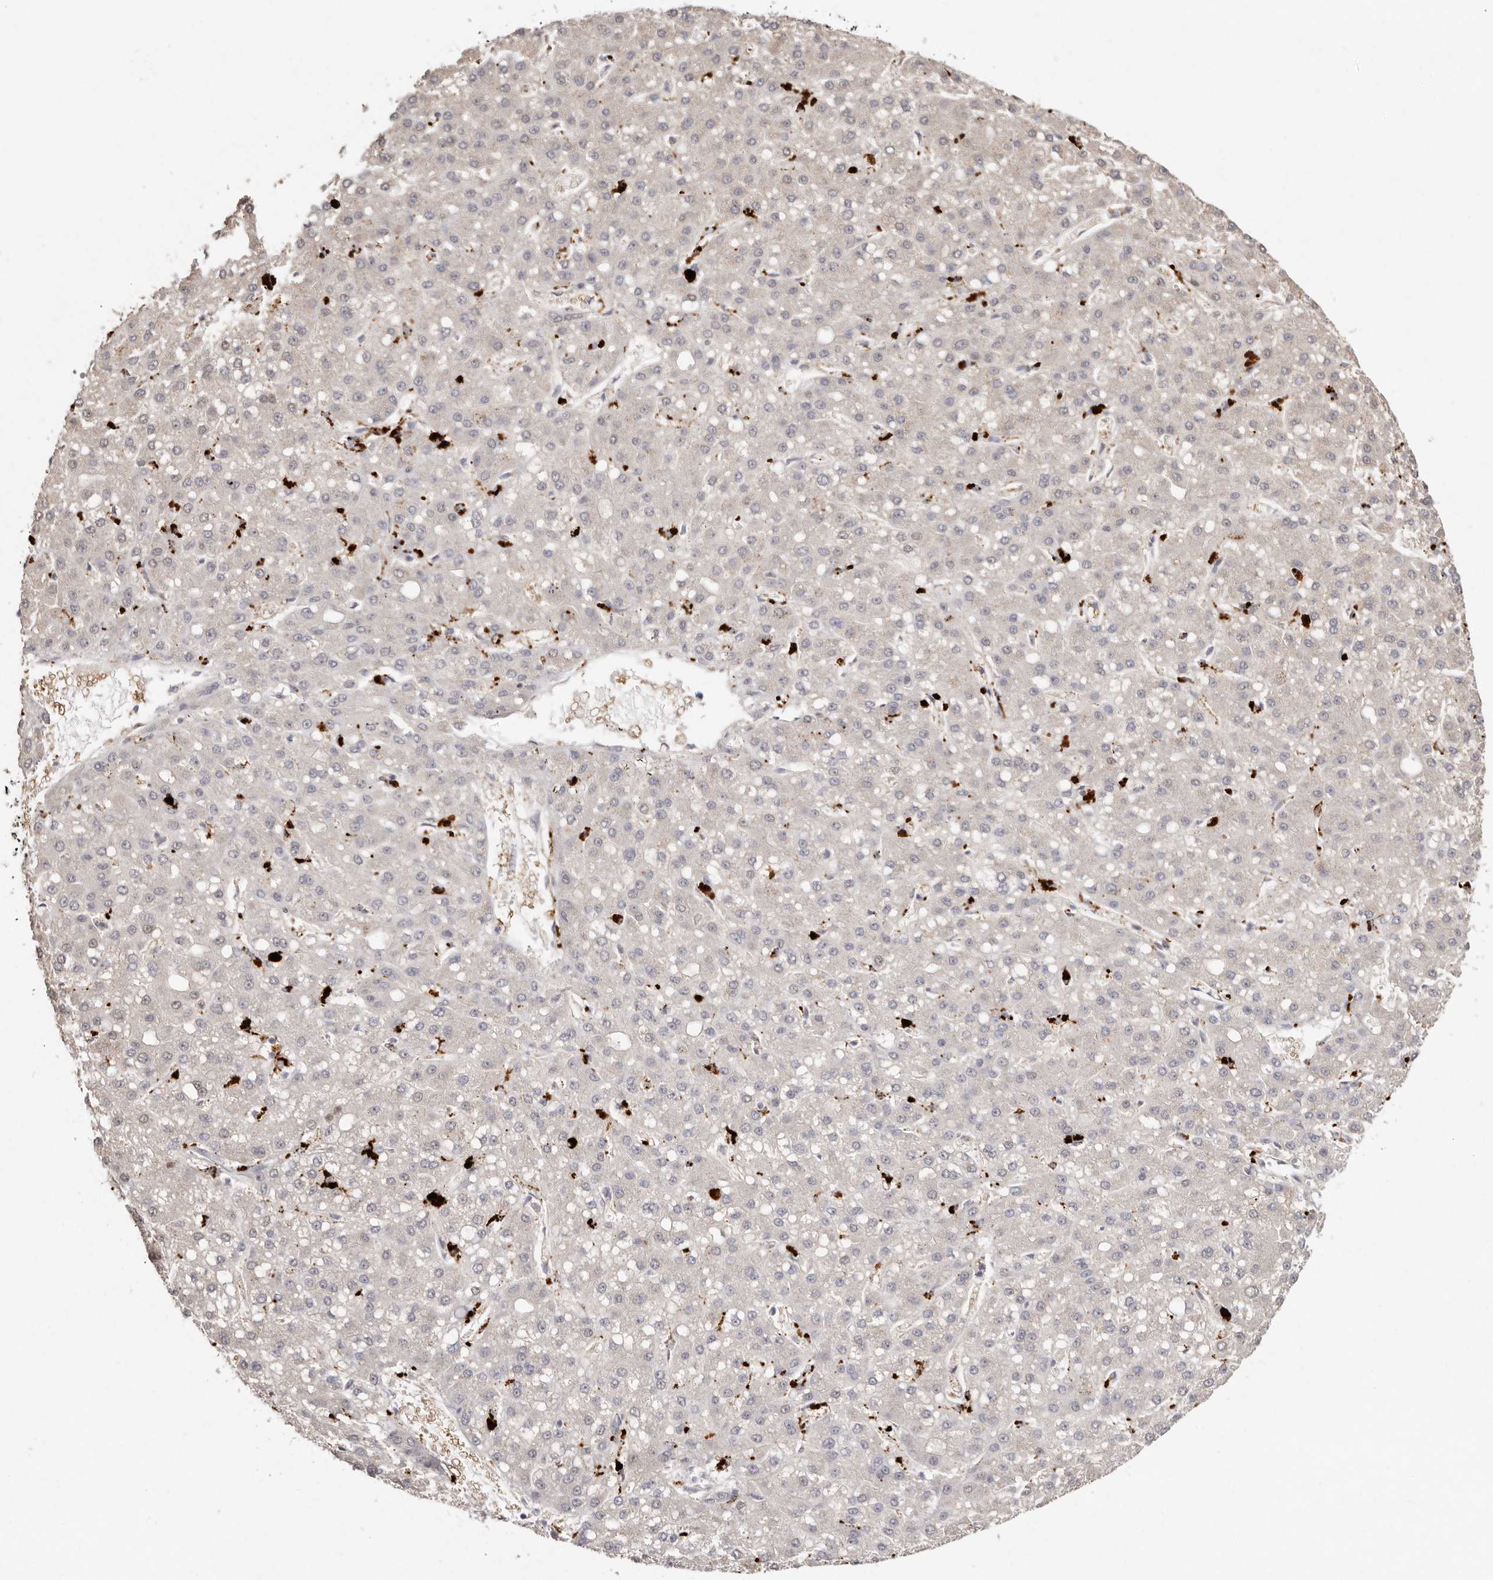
{"staining": {"intensity": "negative", "quantity": "none", "location": "none"}, "tissue": "liver cancer", "cell_type": "Tumor cells", "image_type": "cancer", "snomed": [{"axis": "morphology", "description": "Carcinoma, Hepatocellular, NOS"}, {"axis": "topography", "description": "Liver"}], "caption": "IHC image of human liver cancer (hepatocellular carcinoma) stained for a protein (brown), which reveals no positivity in tumor cells.", "gene": "FAM185A", "patient": {"sex": "male", "age": 67}}